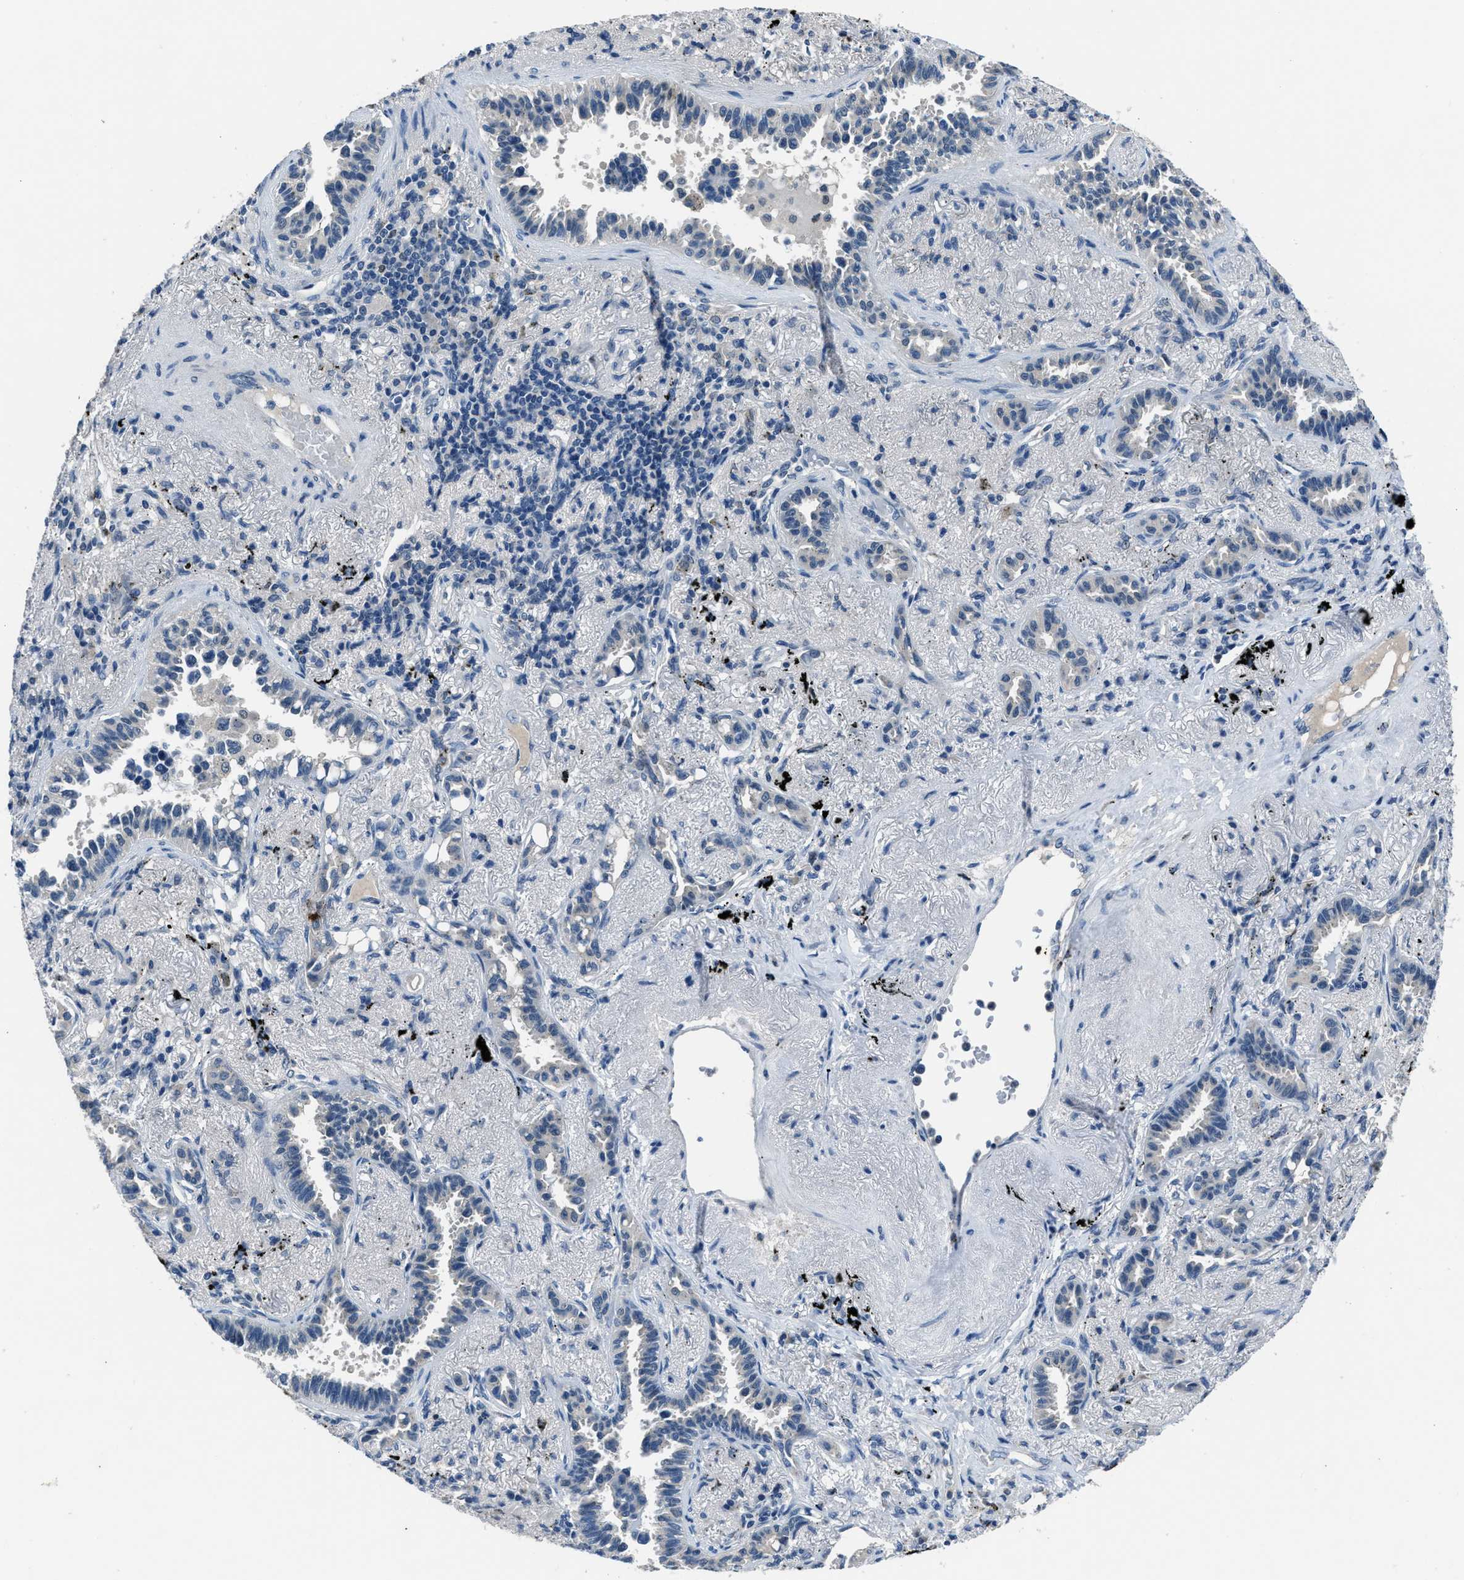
{"staining": {"intensity": "negative", "quantity": "none", "location": "none"}, "tissue": "lung cancer", "cell_type": "Tumor cells", "image_type": "cancer", "snomed": [{"axis": "morphology", "description": "Adenocarcinoma, NOS"}, {"axis": "topography", "description": "Lung"}], "caption": "DAB (3,3'-diaminobenzidine) immunohistochemical staining of human lung adenocarcinoma displays no significant positivity in tumor cells.", "gene": "DUSP19", "patient": {"sex": "male", "age": 59}}